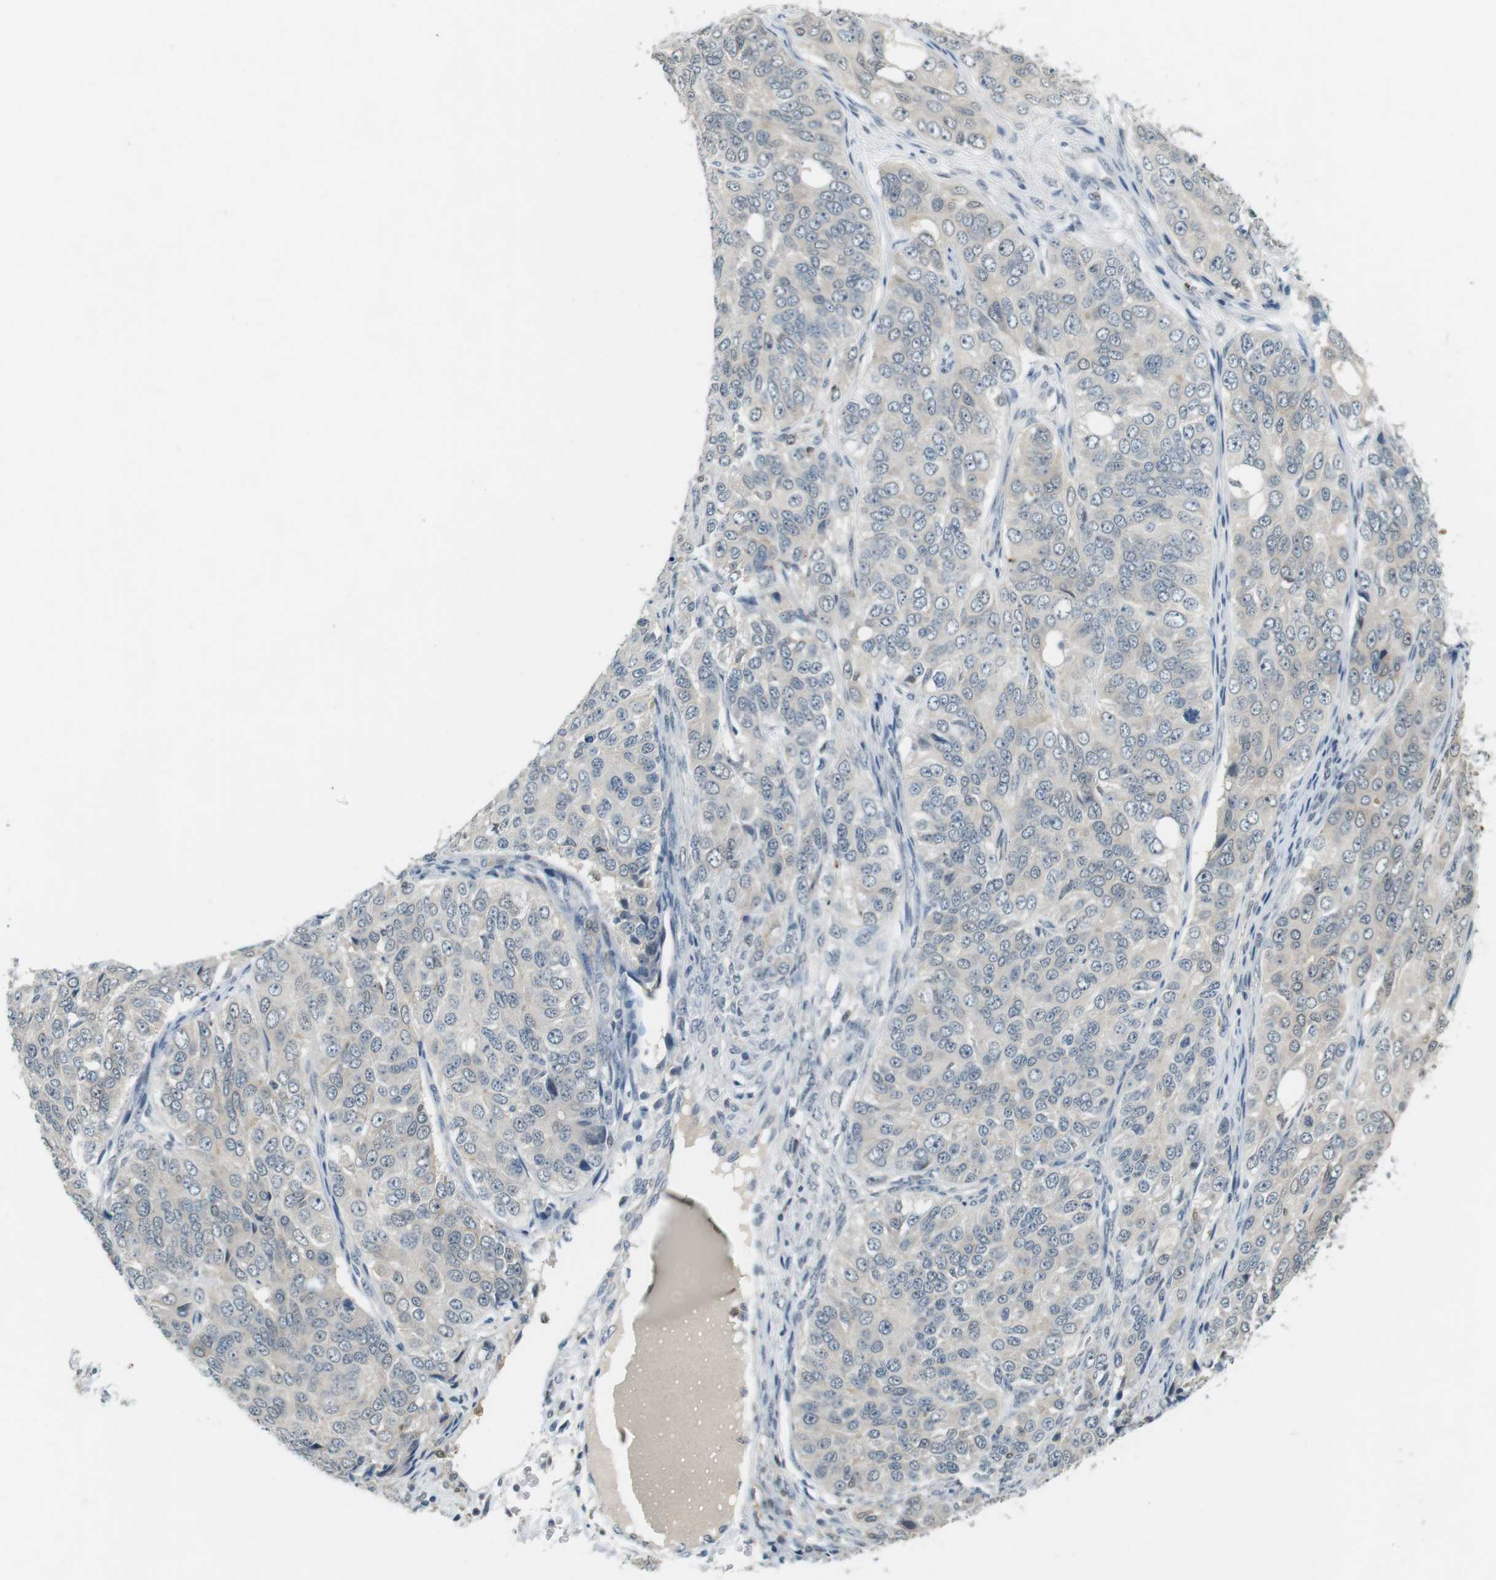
{"staining": {"intensity": "negative", "quantity": "none", "location": "none"}, "tissue": "ovarian cancer", "cell_type": "Tumor cells", "image_type": "cancer", "snomed": [{"axis": "morphology", "description": "Carcinoma, endometroid"}, {"axis": "topography", "description": "Ovary"}], "caption": "Endometroid carcinoma (ovarian) was stained to show a protein in brown. There is no significant staining in tumor cells.", "gene": "CDK14", "patient": {"sex": "female", "age": 51}}